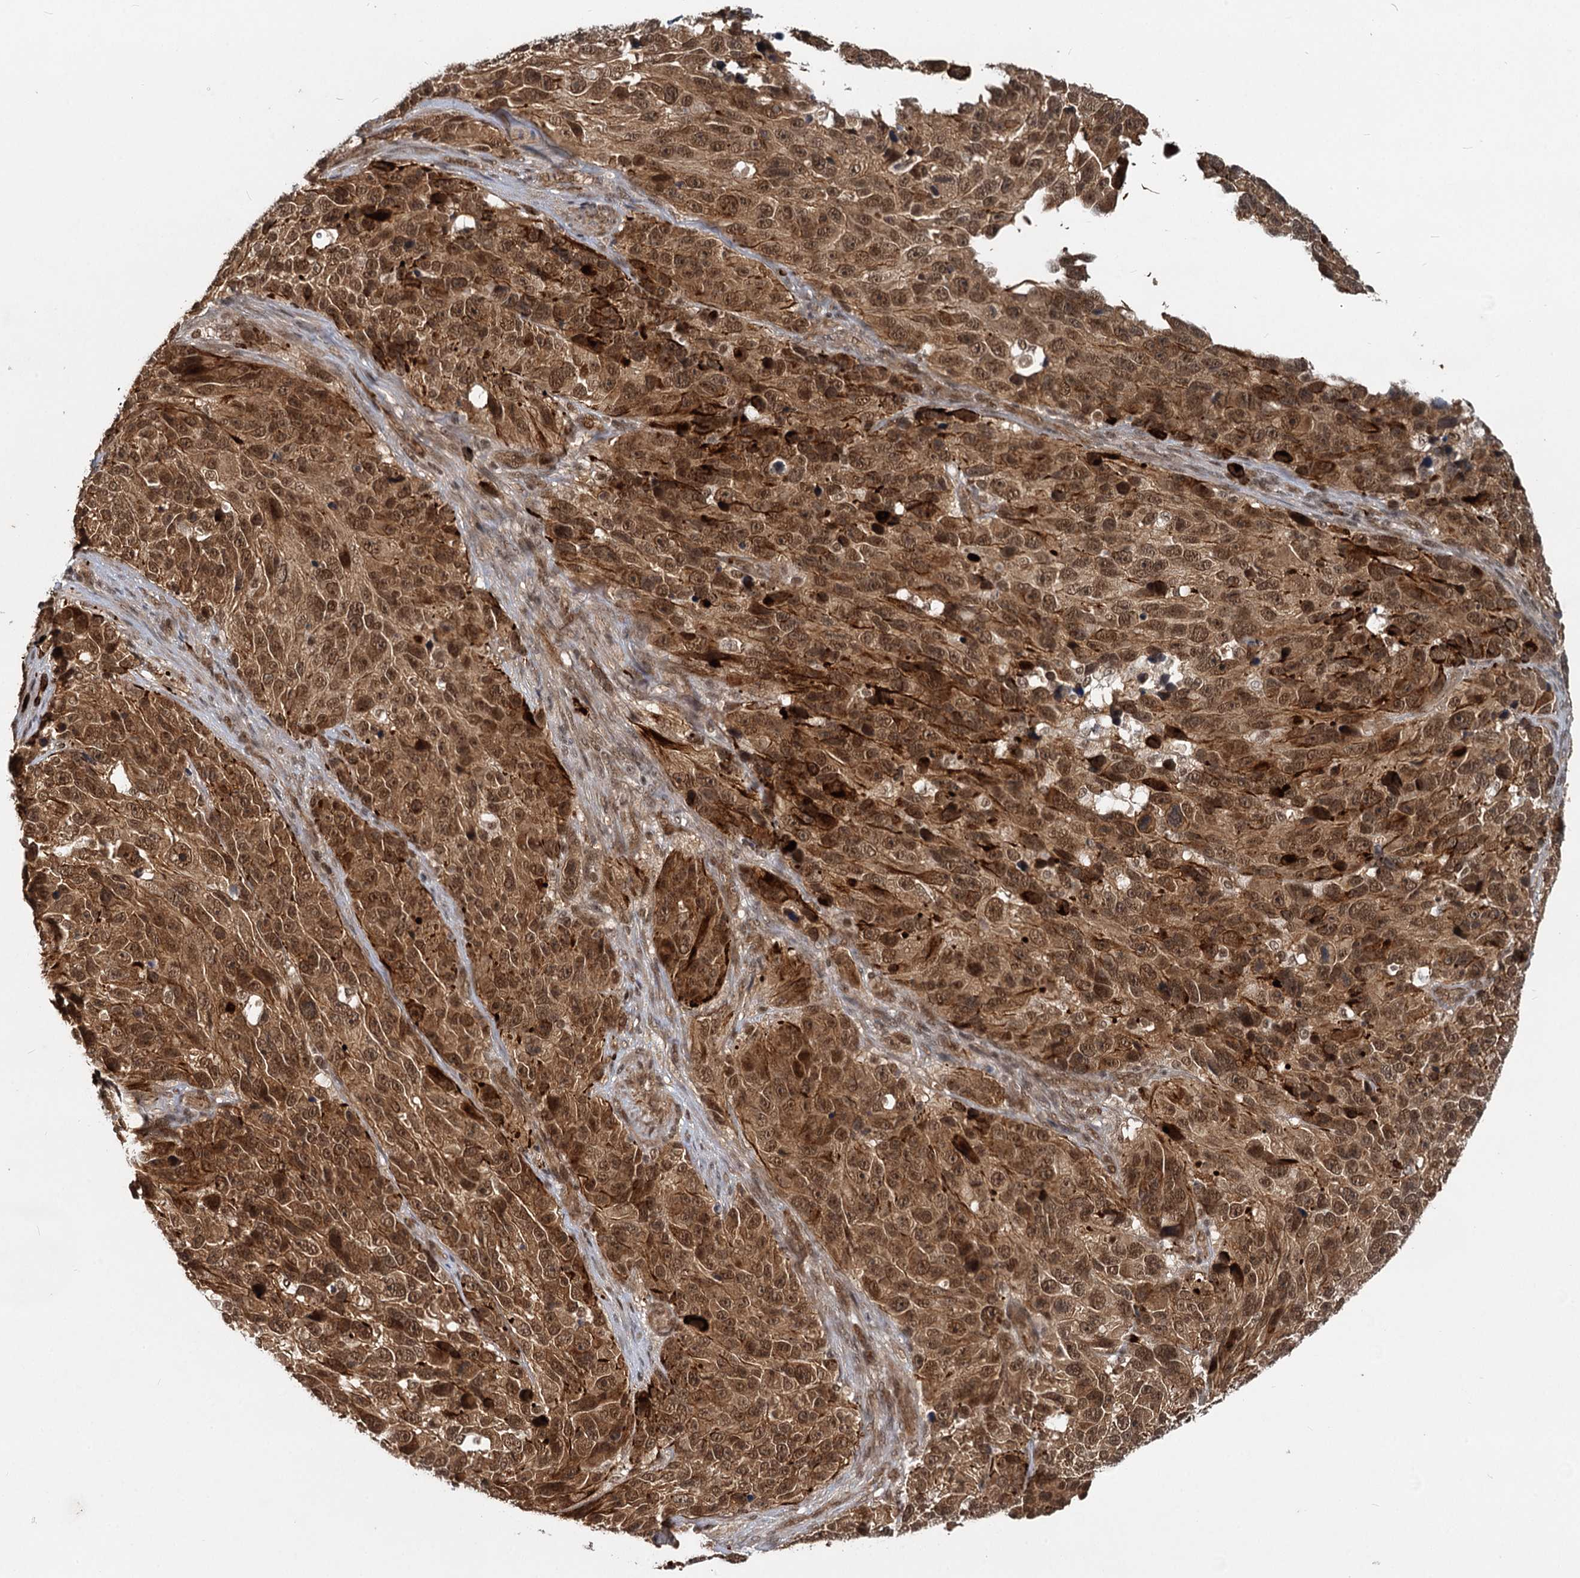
{"staining": {"intensity": "moderate", "quantity": ">75%", "location": "cytoplasmic/membranous,nuclear"}, "tissue": "melanoma", "cell_type": "Tumor cells", "image_type": "cancer", "snomed": [{"axis": "morphology", "description": "Malignant melanoma, NOS"}, {"axis": "topography", "description": "Skin"}], "caption": "A brown stain labels moderate cytoplasmic/membranous and nuclear staining of a protein in malignant melanoma tumor cells.", "gene": "RITA1", "patient": {"sex": "male", "age": 84}}